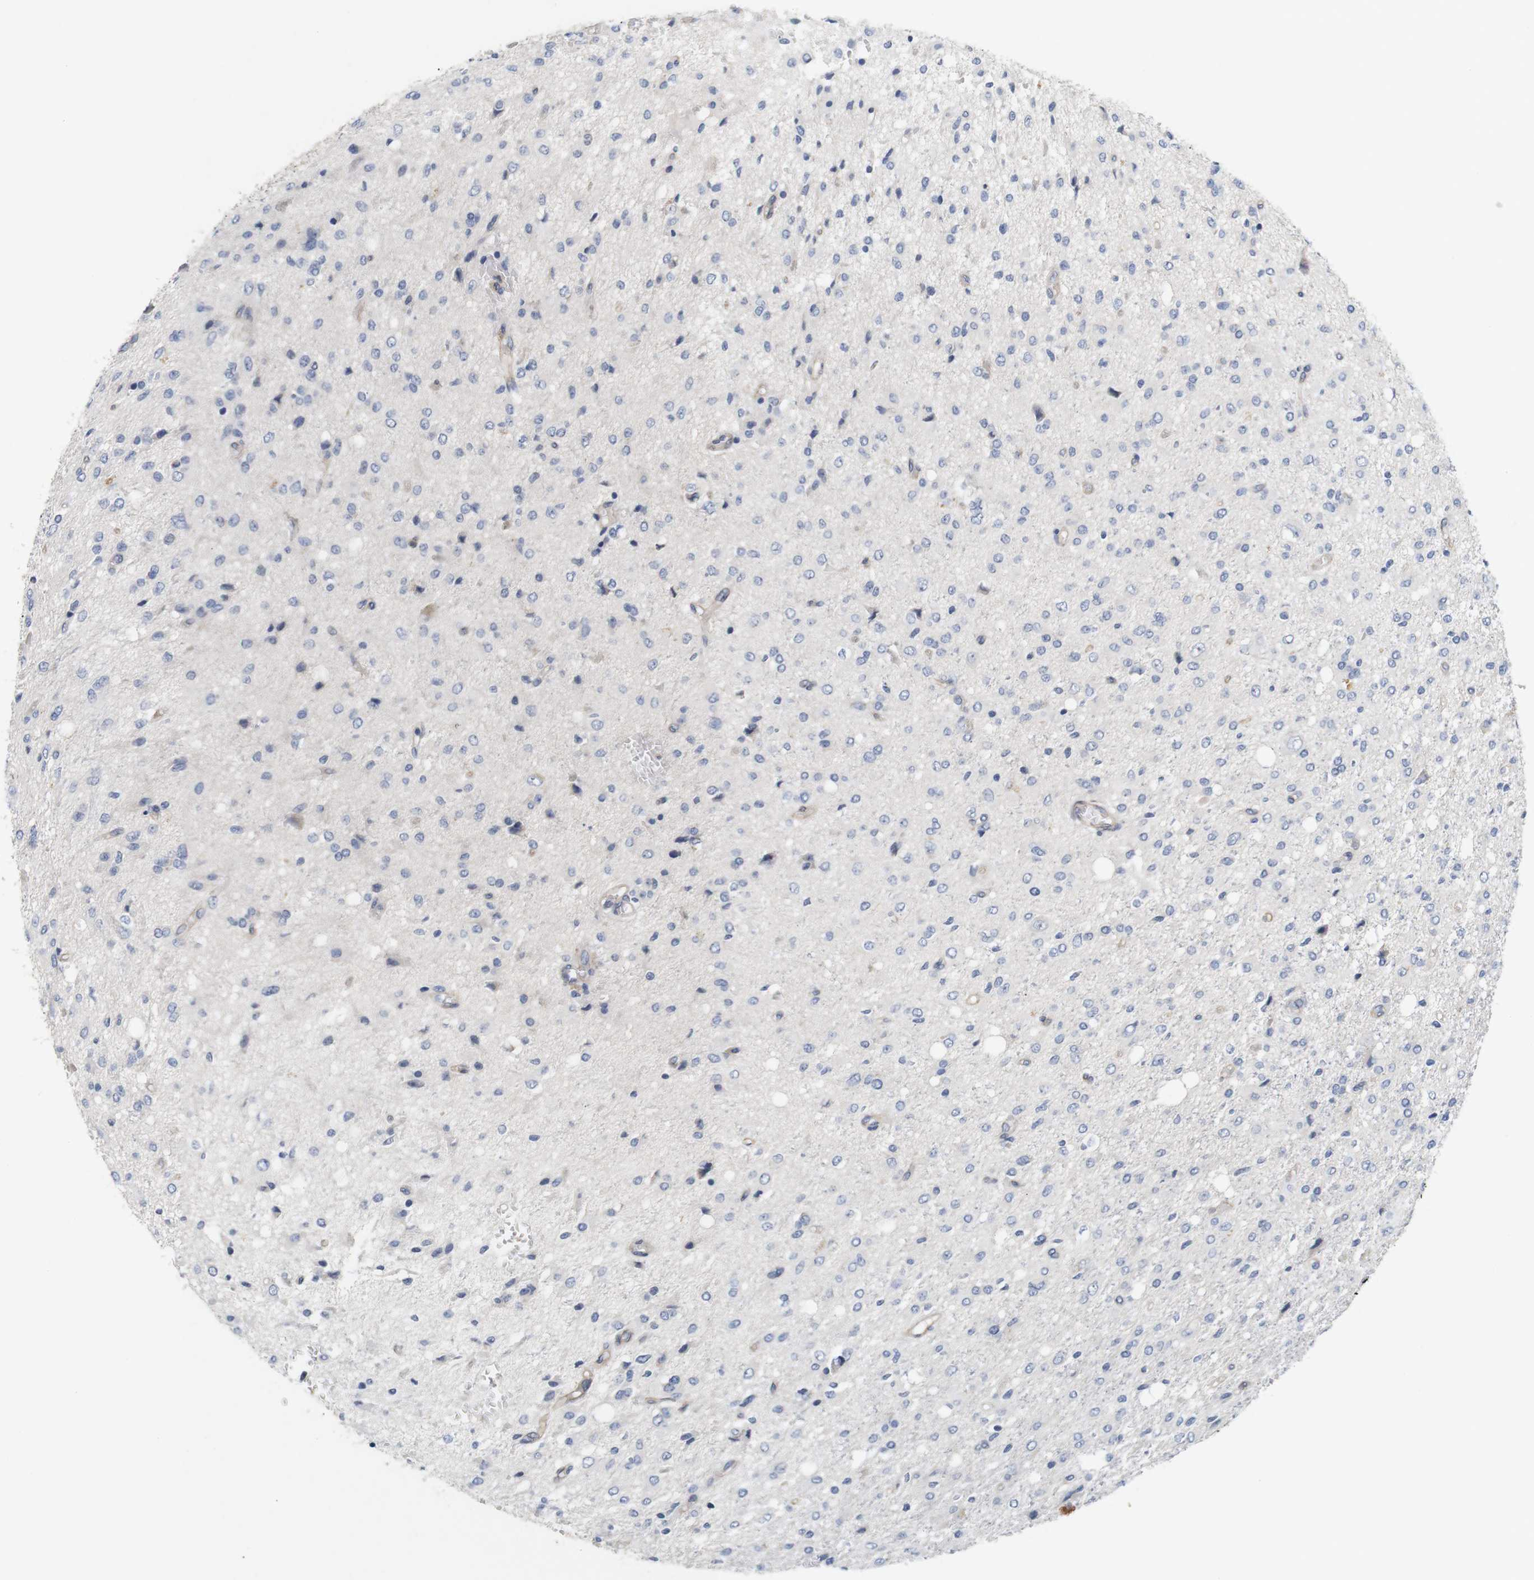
{"staining": {"intensity": "weak", "quantity": "<25%", "location": "cytoplasmic/membranous"}, "tissue": "glioma", "cell_type": "Tumor cells", "image_type": "cancer", "snomed": [{"axis": "morphology", "description": "Glioma, malignant, High grade"}, {"axis": "topography", "description": "Brain"}], "caption": "Immunohistochemistry (IHC) micrograph of neoplastic tissue: human malignant high-grade glioma stained with DAB (3,3'-diaminobenzidine) demonstrates no significant protein expression in tumor cells.", "gene": "CYB561", "patient": {"sex": "female", "age": 59}}